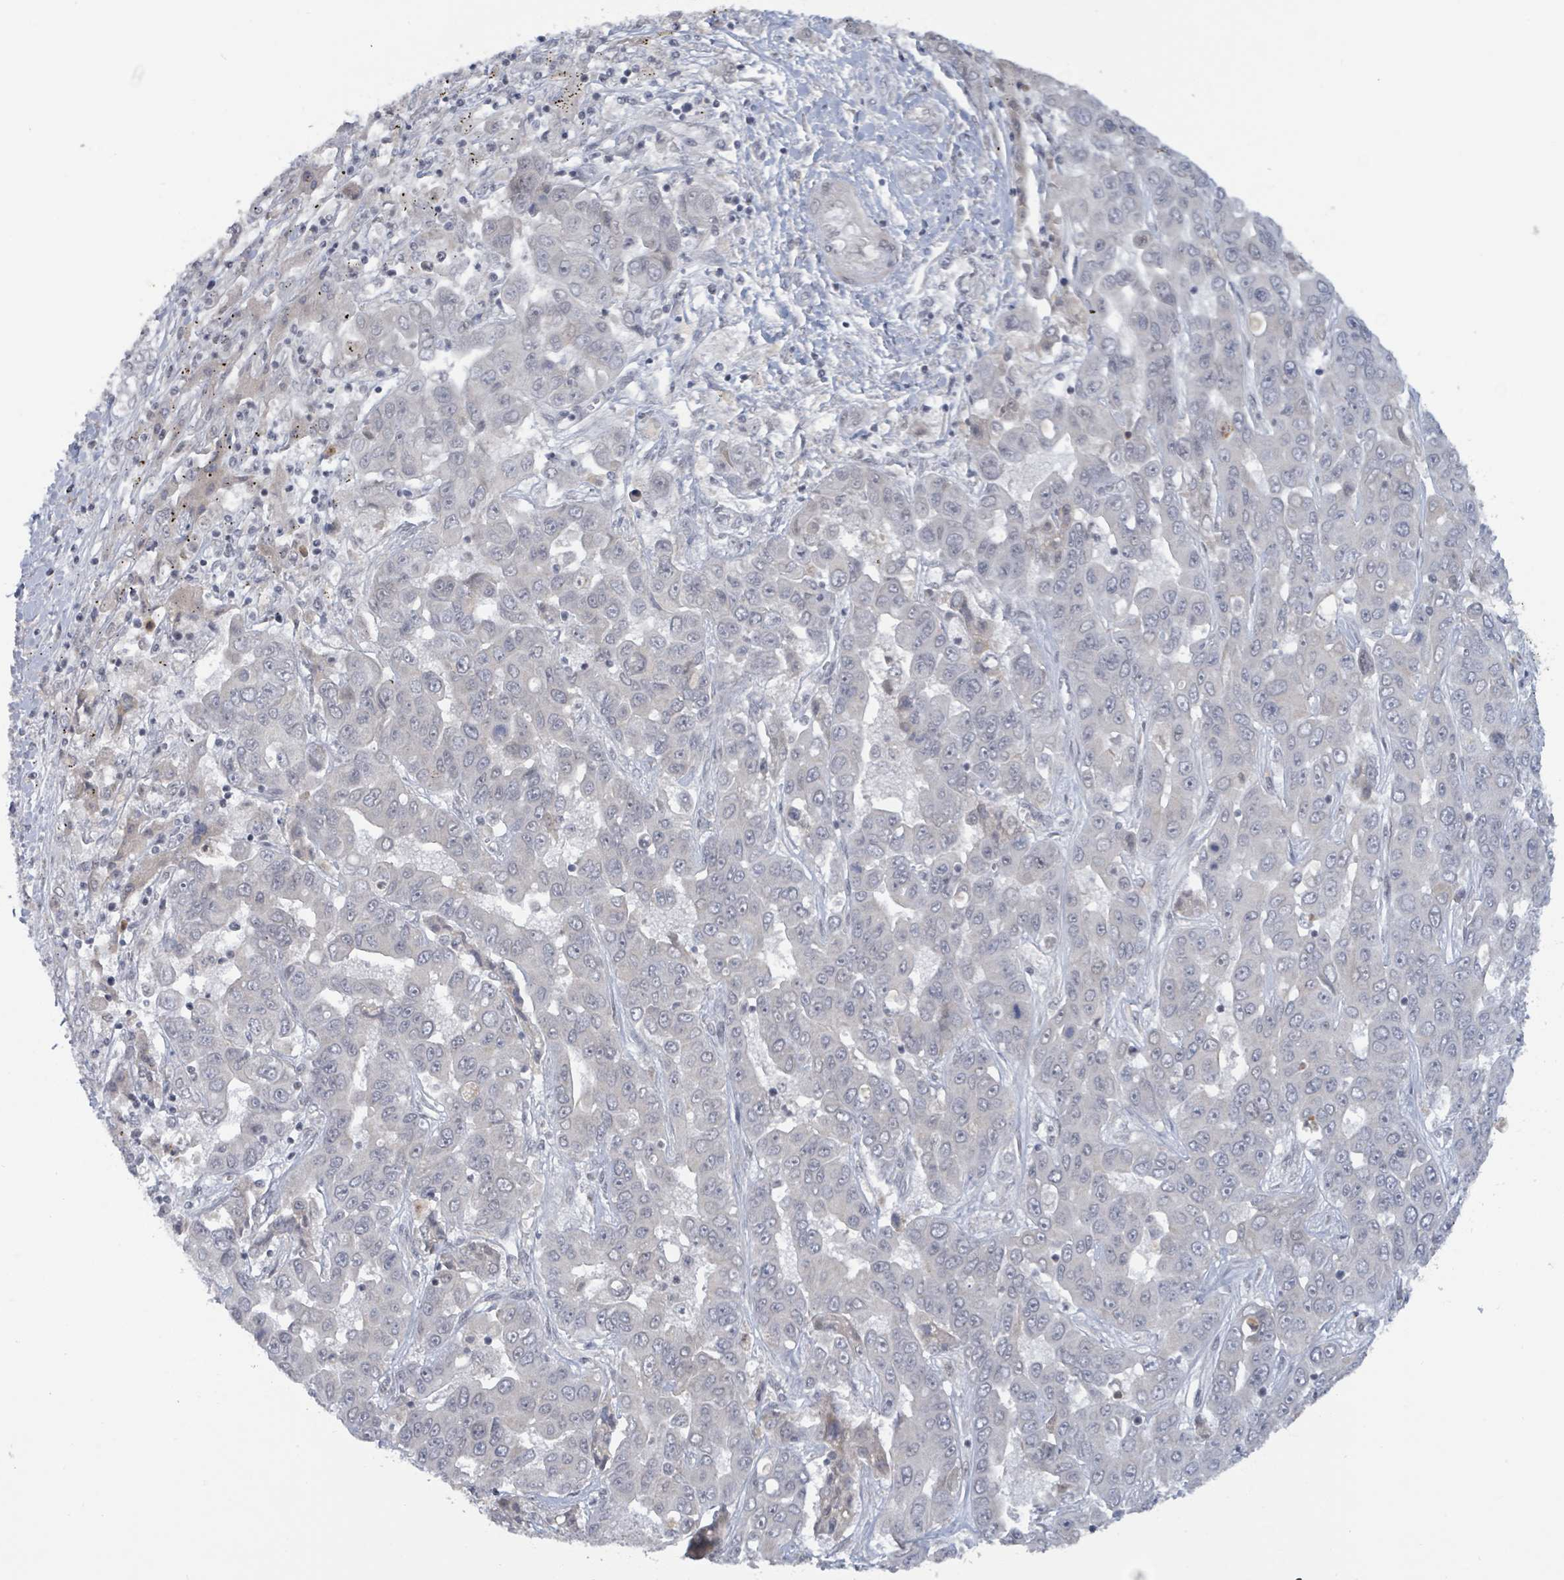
{"staining": {"intensity": "negative", "quantity": "none", "location": "none"}, "tissue": "liver cancer", "cell_type": "Tumor cells", "image_type": "cancer", "snomed": [{"axis": "morphology", "description": "Cholangiocarcinoma"}, {"axis": "topography", "description": "Liver"}], "caption": "Photomicrograph shows no protein positivity in tumor cells of liver cancer tissue. The staining is performed using DAB brown chromogen with nuclei counter-stained in using hematoxylin.", "gene": "BANP", "patient": {"sex": "female", "age": 52}}